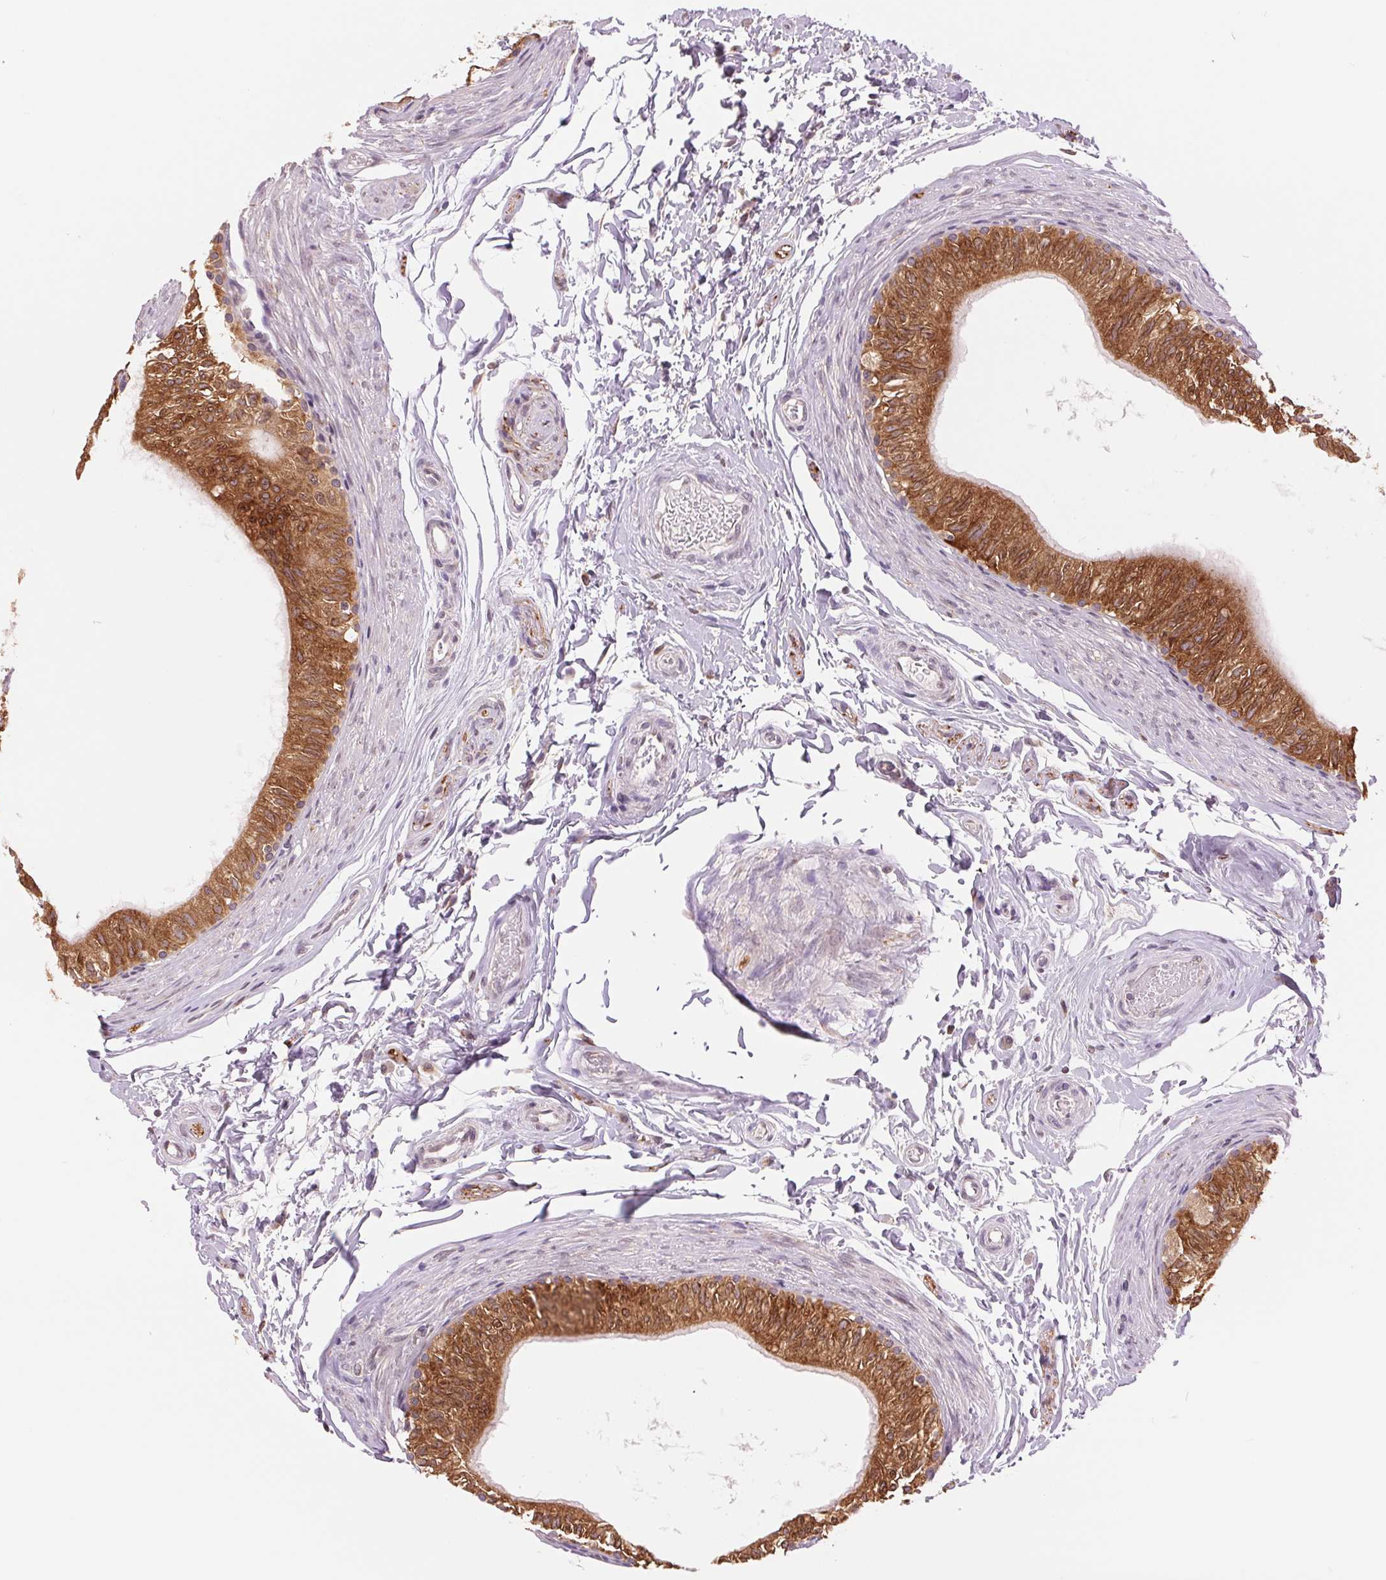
{"staining": {"intensity": "strong", "quantity": ">75%", "location": "cytoplasmic/membranous"}, "tissue": "epididymis", "cell_type": "Glandular cells", "image_type": "normal", "snomed": [{"axis": "morphology", "description": "Normal tissue, NOS"}, {"axis": "topography", "description": "Epididymis"}], "caption": "Protein expression analysis of normal human epididymis reveals strong cytoplasmic/membranous expression in approximately >75% of glandular cells. Ihc stains the protein in brown and the nuclei are stained blue.", "gene": "TECR", "patient": {"sex": "male", "age": 36}}